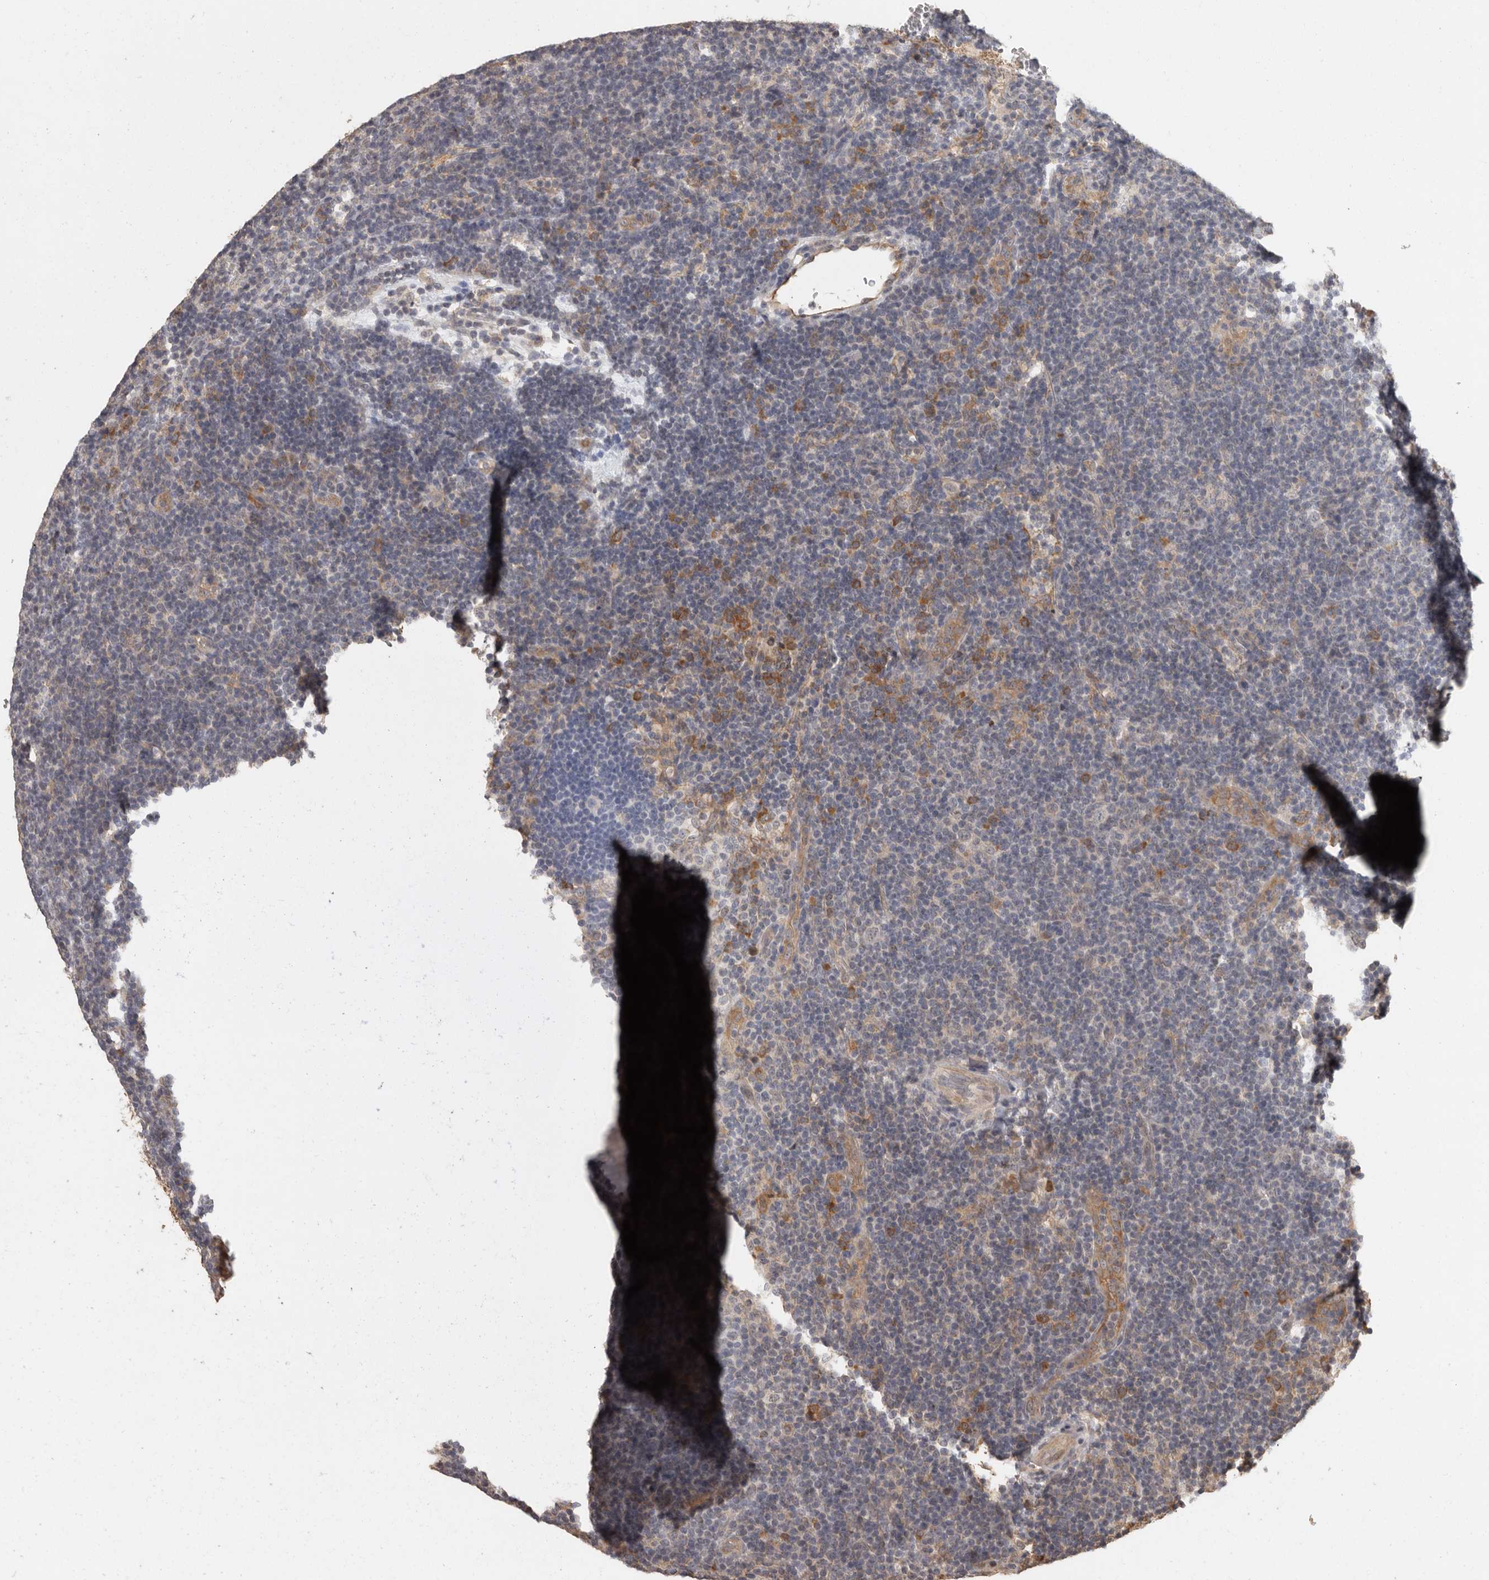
{"staining": {"intensity": "negative", "quantity": "none", "location": "none"}, "tissue": "lymphoma", "cell_type": "Tumor cells", "image_type": "cancer", "snomed": [{"axis": "morphology", "description": "Hodgkin's disease, NOS"}, {"axis": "topography", "description": "Lymph node"}], "caption": "Tumor cells show no significant protein staining in Hodgkin's disease.", "gene": "BAIAP2", "patient": {"sex": "female", "age": 57}}